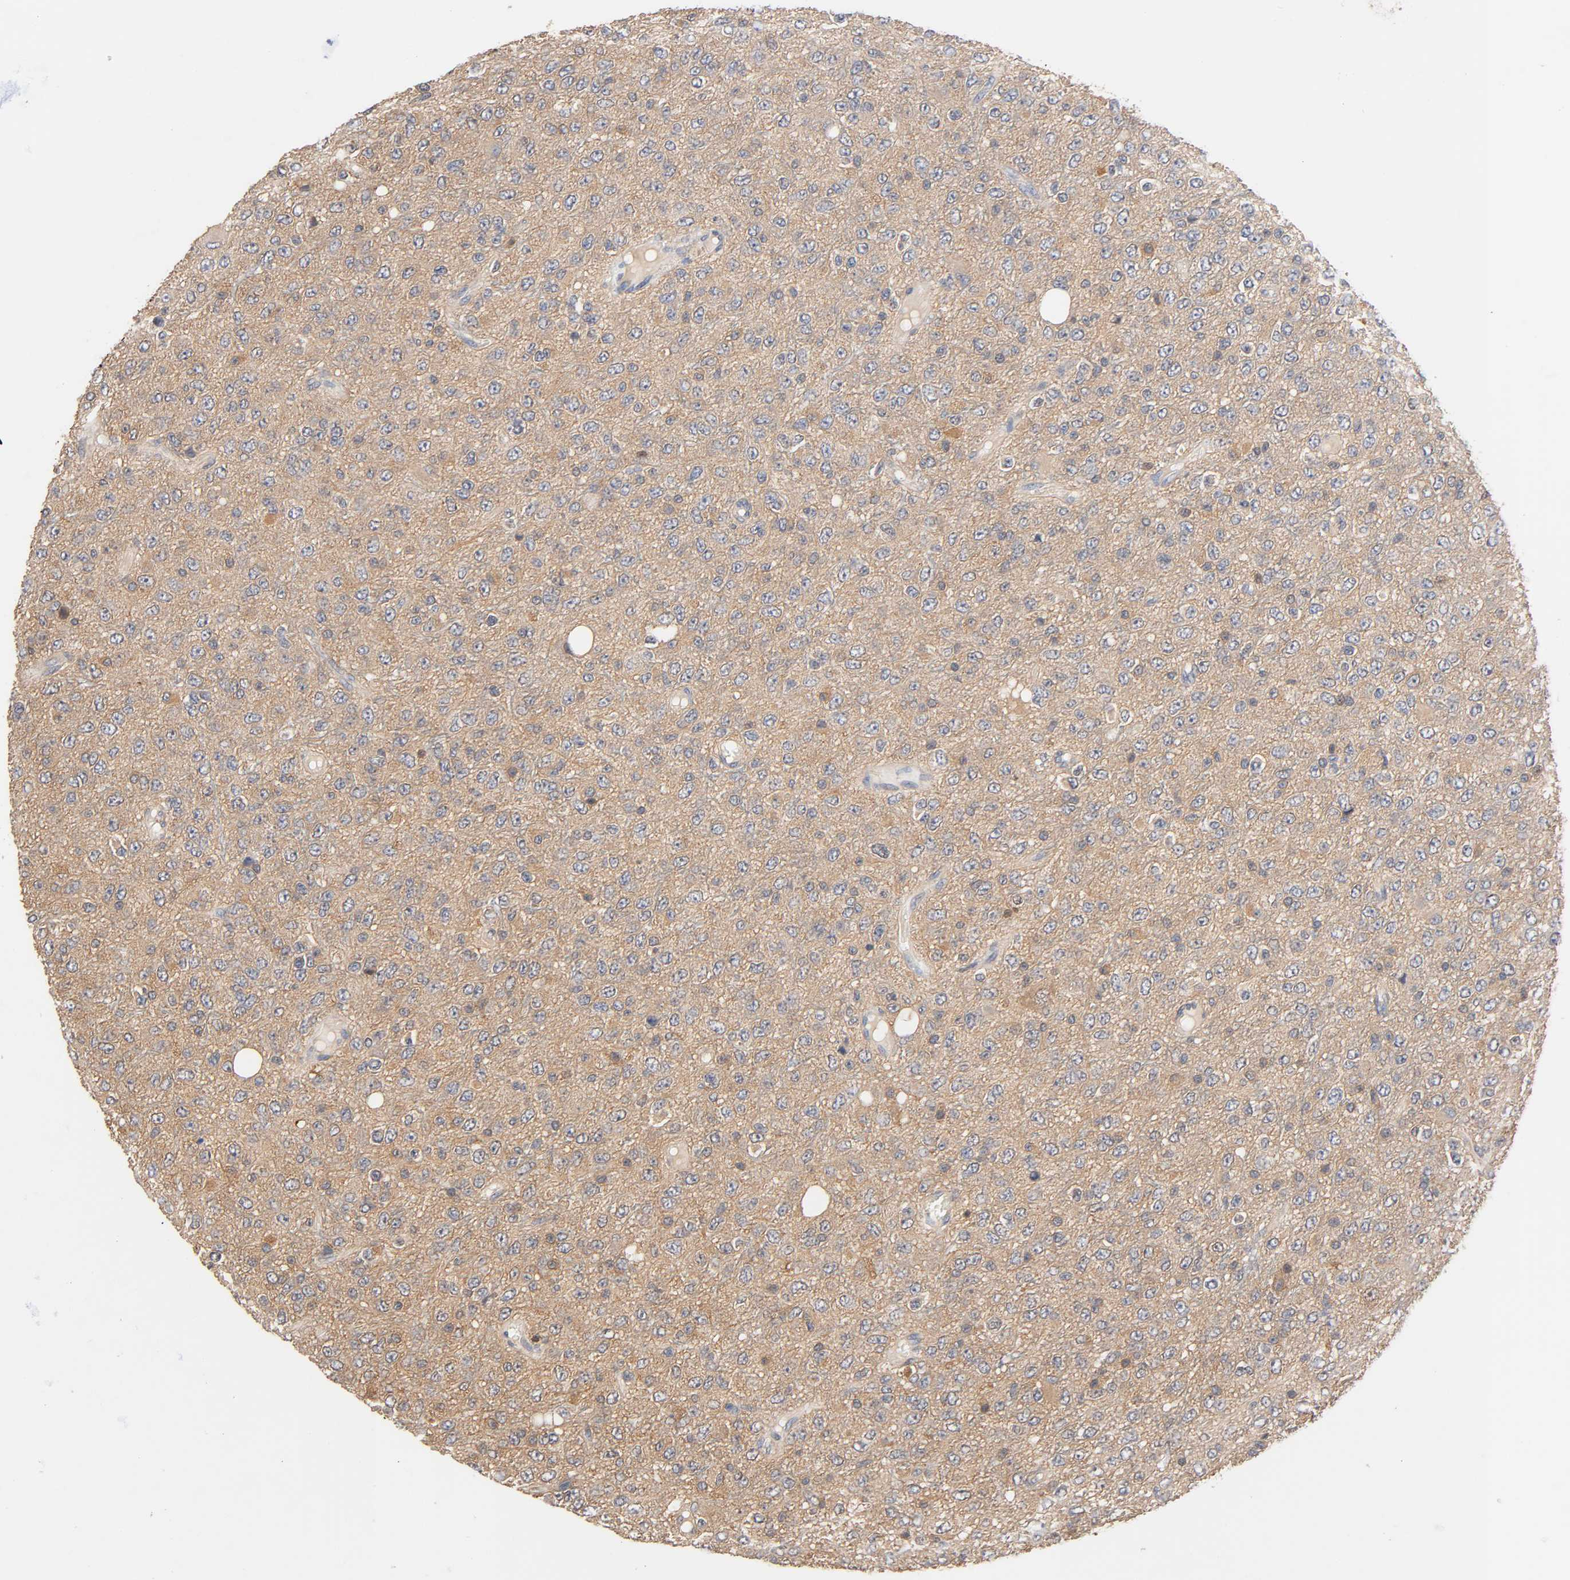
{"staining": {"intensity": "negative", "quantity": "none", "location": "none"}, "tissue": "glioma", "cell_type": "Tumor cells", "image_type": "cancer", "snomed": [{"axis": "morphology", "description": "Glioma, malignant, High grade"}, {"axis": "topography", "description": "pancreas cauda"}], "caption": "The micrograph demonstrates no significant positivity in tumor cells of high-grade glioma (malignant). Nuclei are stained in blue.", "gene": "ALDOA", "patient": {"sex": "male", "age": 60}}